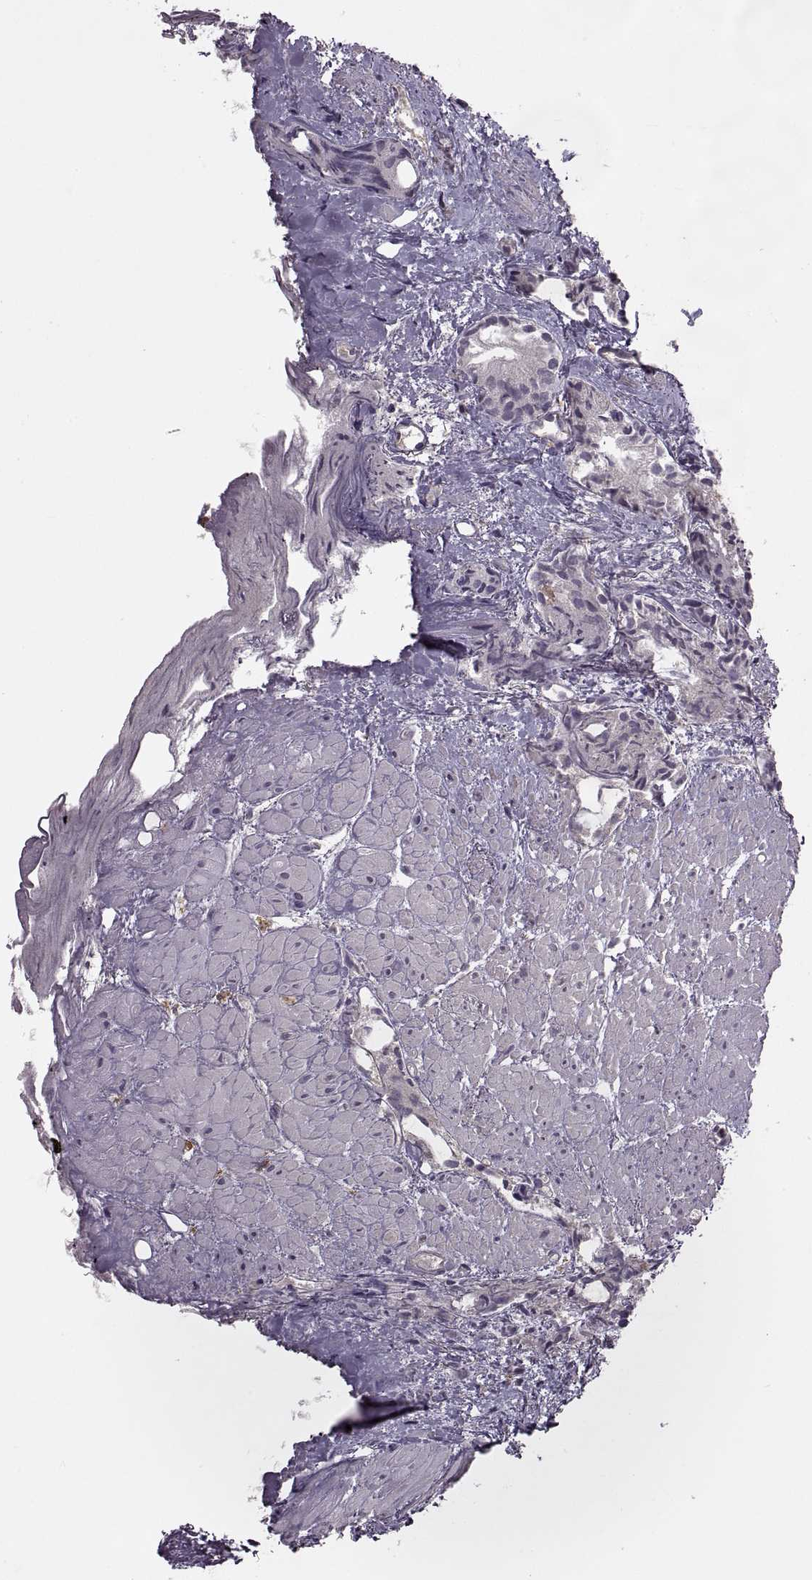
{"staining": {"intensity": "negative", "quantity": "none", "location": "none"}, "tissue": "prostate cancer", "cell_type": "Tumor cells", "image_type": "cancer", "snomed": [{"axis": "morphology", "description": "Adenocarcinoma, High grade"}, {"axis": "topography", "description": "Prostate"}], "caption": "A high-resolution image shows immunohistochemistry (IHC) staining of adenocarcinoma (high-grade) (prostate), which exhibits no significant staining in tumor cells. Brightfield microscopy of IHC stained with DAB (3,3'-diaminobenzidine) (brown) and hematoxylin (blue), captured at high magnification.", "gene": "PIERCE1", "patient": {"sex": "male", "age": 79}}